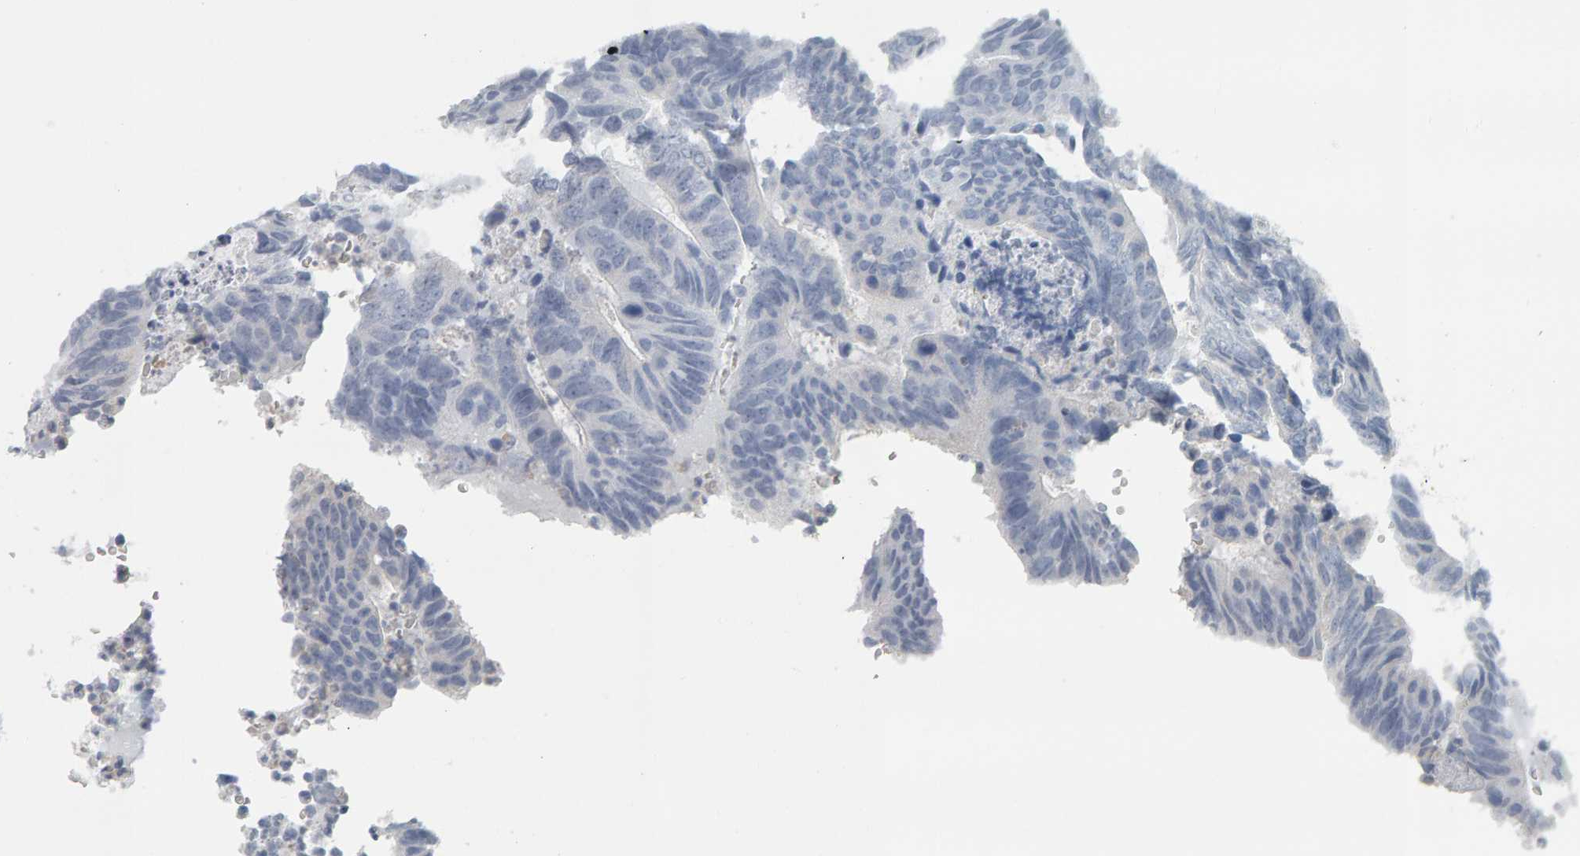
{"staining": {"intensity": "negative", "quantity": "none", "location": "none"}, "tissue": "colorectal cancer", "cell_type": "Tumor cells", "image_type": "cancer", "snomed": [{"axis": "morphology", "description": "Adenocarcinoma, NOS"}, {"axis": "topography", "description": "Colon"}], "caption": "Immunohistochemical staining of human colorectal adenocarcinoma shows no significant positivity in tumor cells.", "gene": "ADHFE1", "patient": {"sex": "male", "age": 56}}